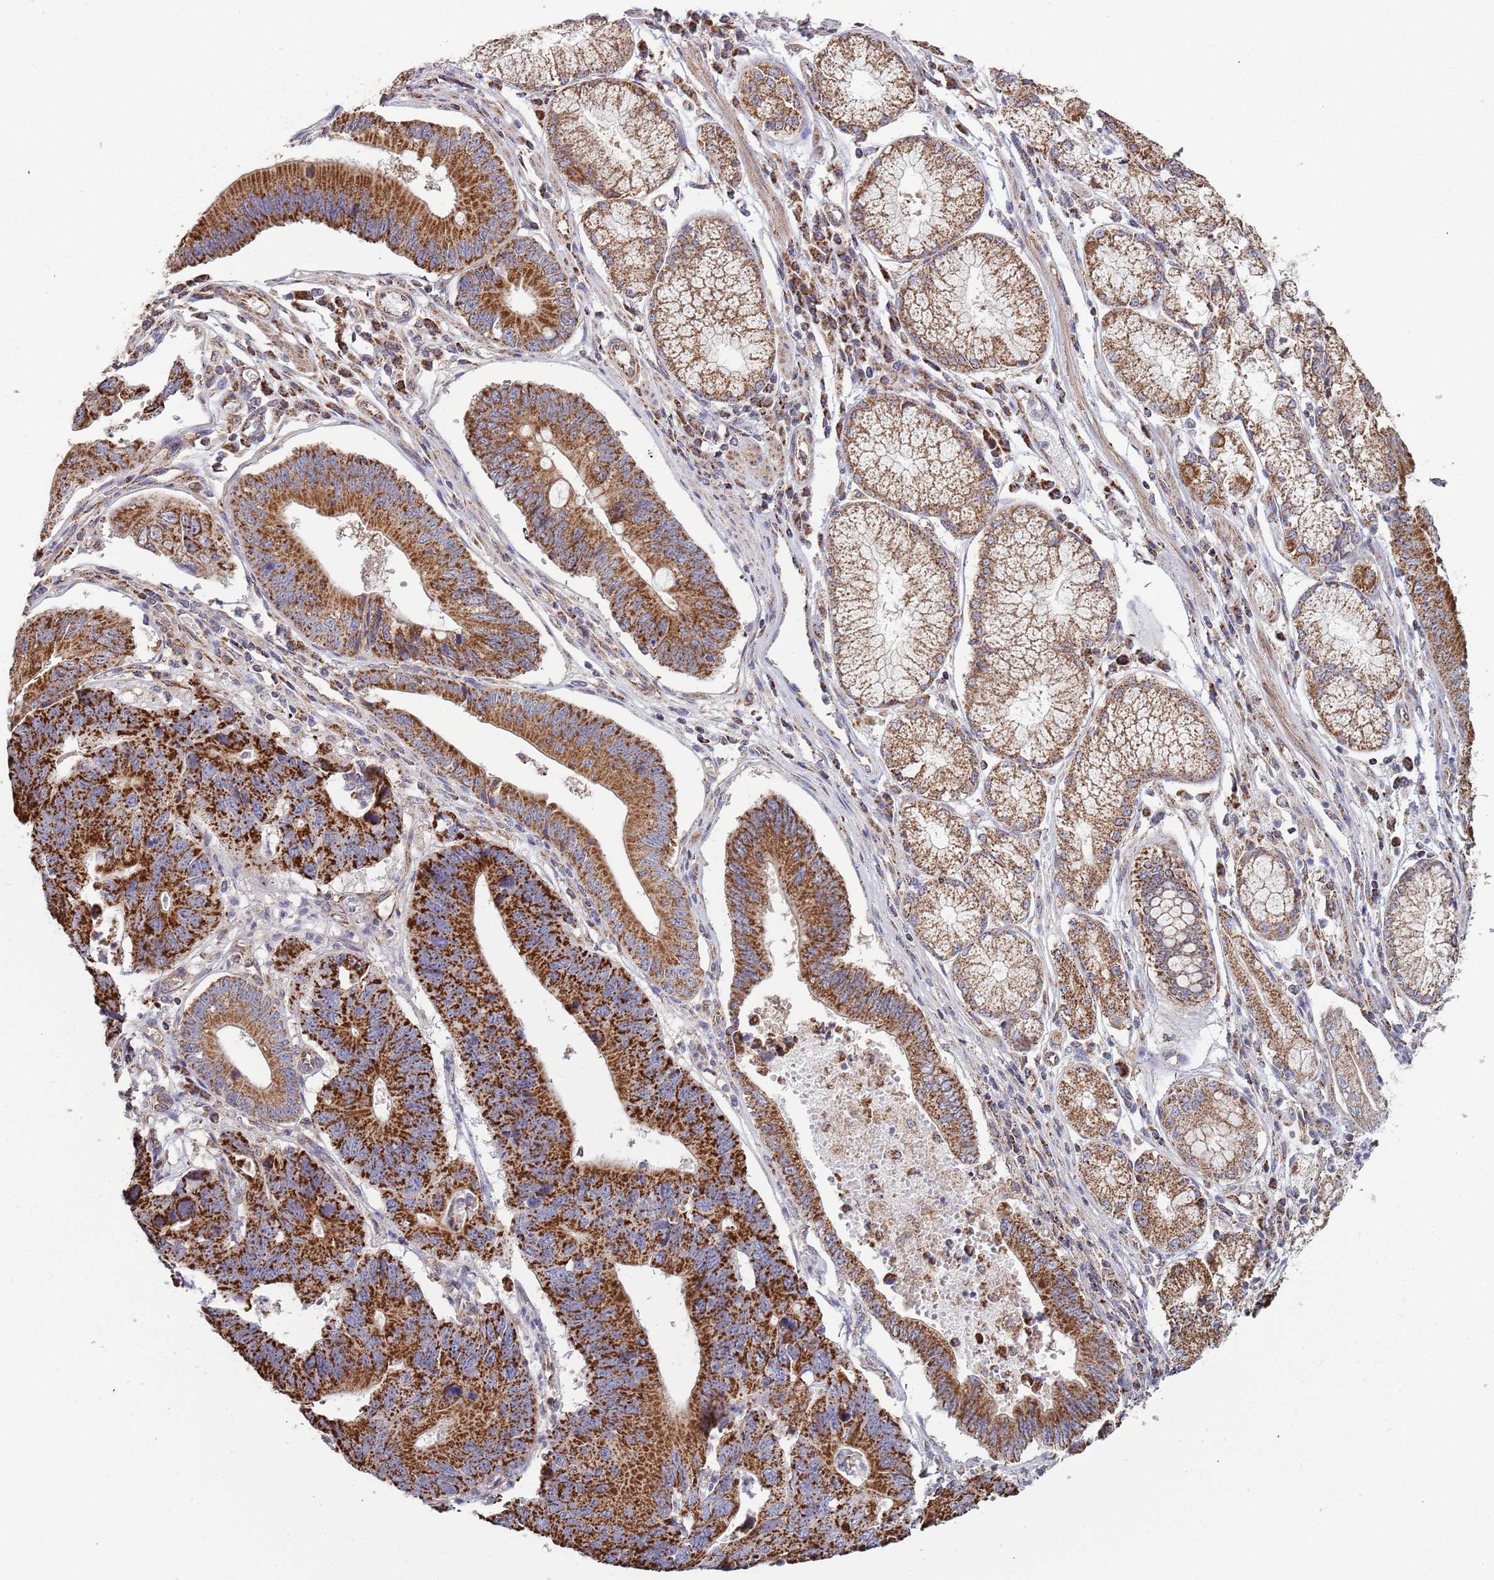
{"staining": {"intensity": "strong", "quantity": ">75%", "location": "cytoplasmic/membranous"}, "tissue": "stomach cancer", "cell_type": "Tumor cells", "image_type": "cancer", "snomed": [{"axis": "morphology", "description": "Adenocarcinoma, NOS"}, {"axis": "topography", "description": "Stomach"}], "caption": "A histopathology image of human stomach cancer stained for a protein exhibits strong cytoplasmic/membranous brown staining in tumor cells.", "gene": "VPS16", "patient": {"sex": "male", "age": 59}}